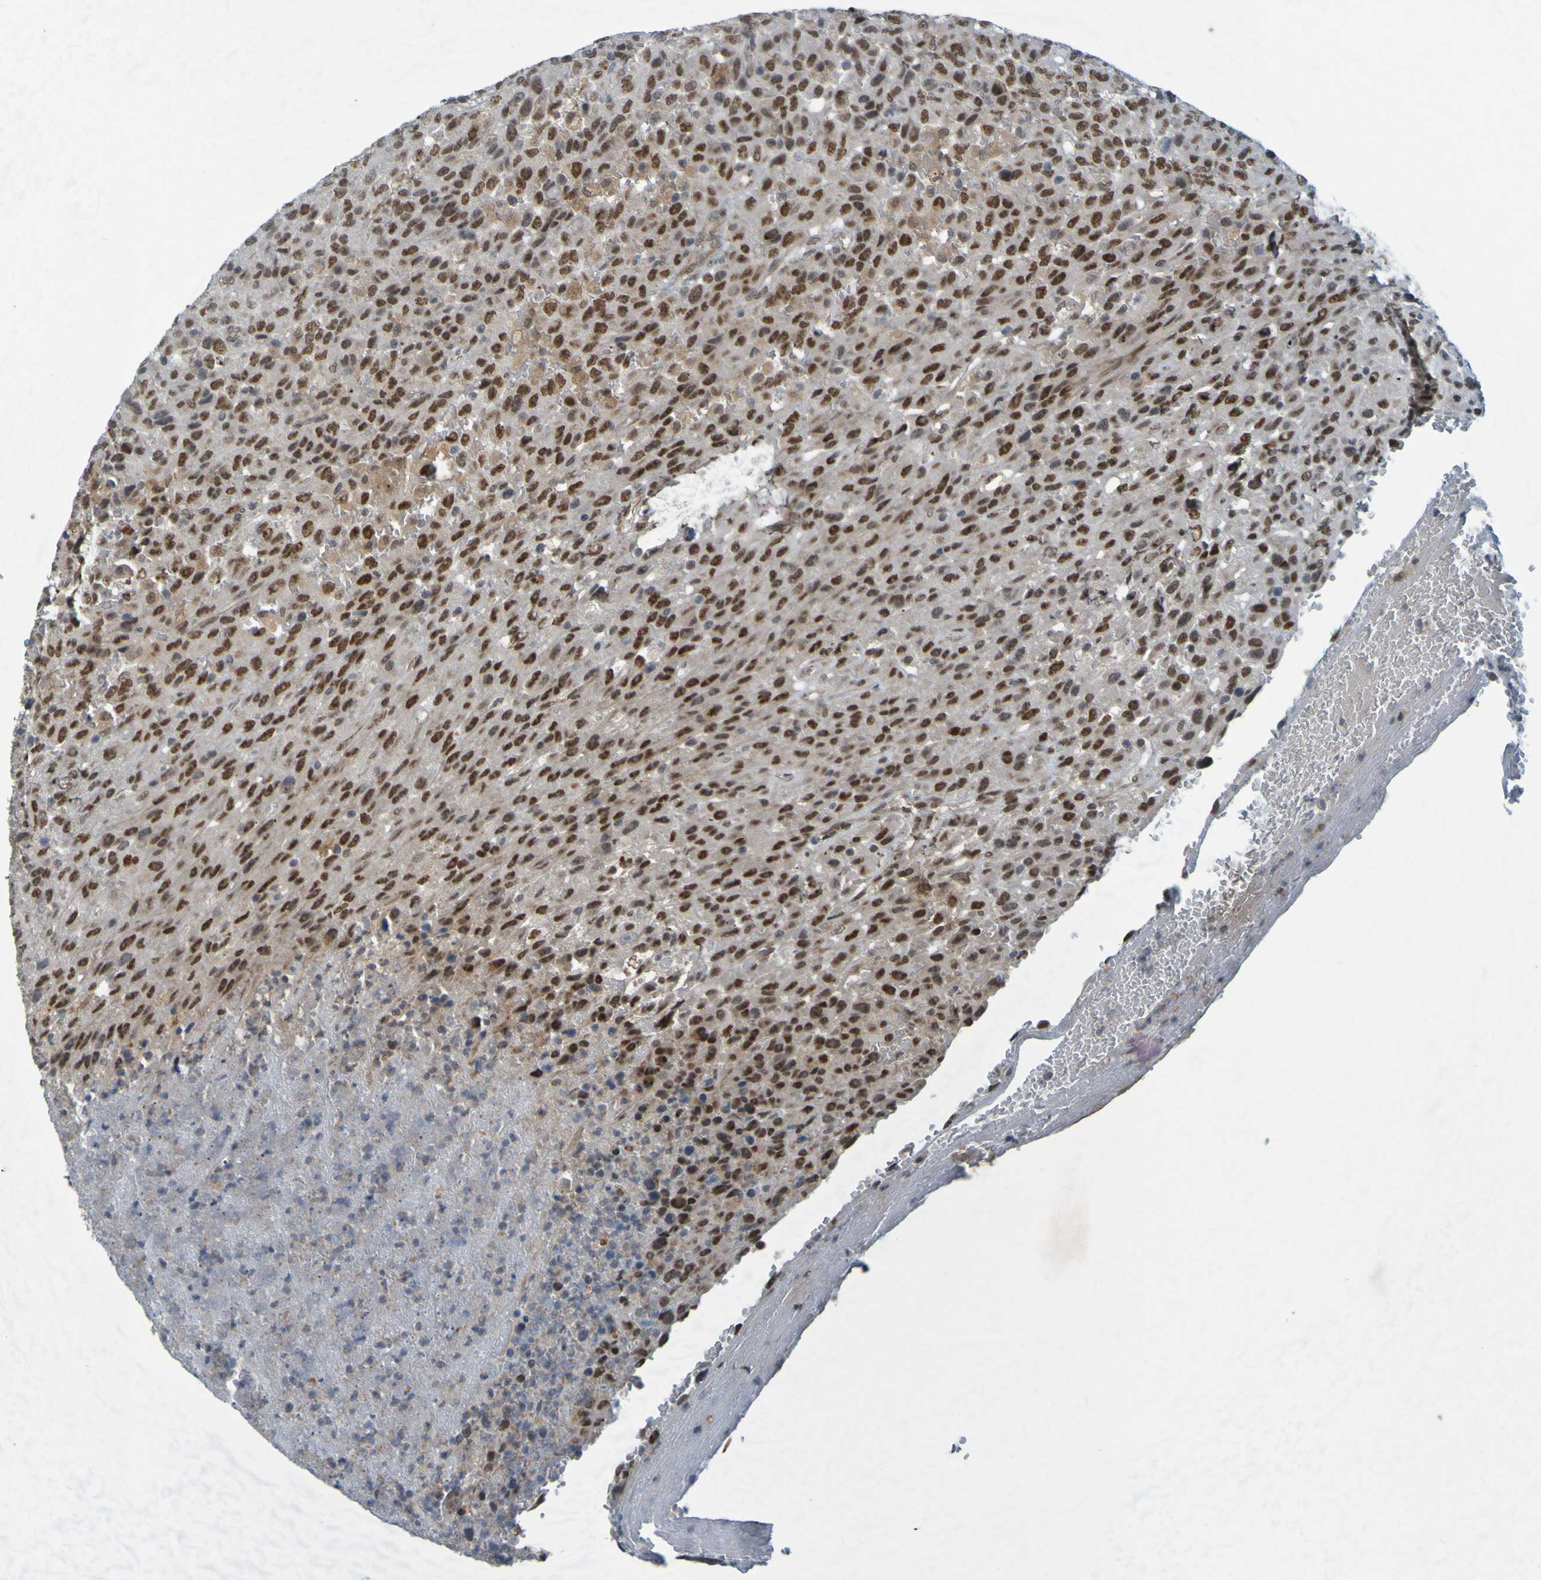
{"staining": {"intensity": "moderate", "quantity": ">75%", "location": "nuclear"}, "tissue": "urothelial cancer", "cell_type": "Tumor cells", "image_type": "cancer", "snomed": [{"axis": "morphology", "description": "Urothelial carcinoma, High grade"}, {"axis": "topography", "description": "Urinary bladder"}], "caption": "Protein staining of urothelial cancer tissue demonstrates moderate nuclear staining in approximately >75% of tumor cells.", "gene": "MCPH1", "patient": {"sex": "male", "age": 66}}